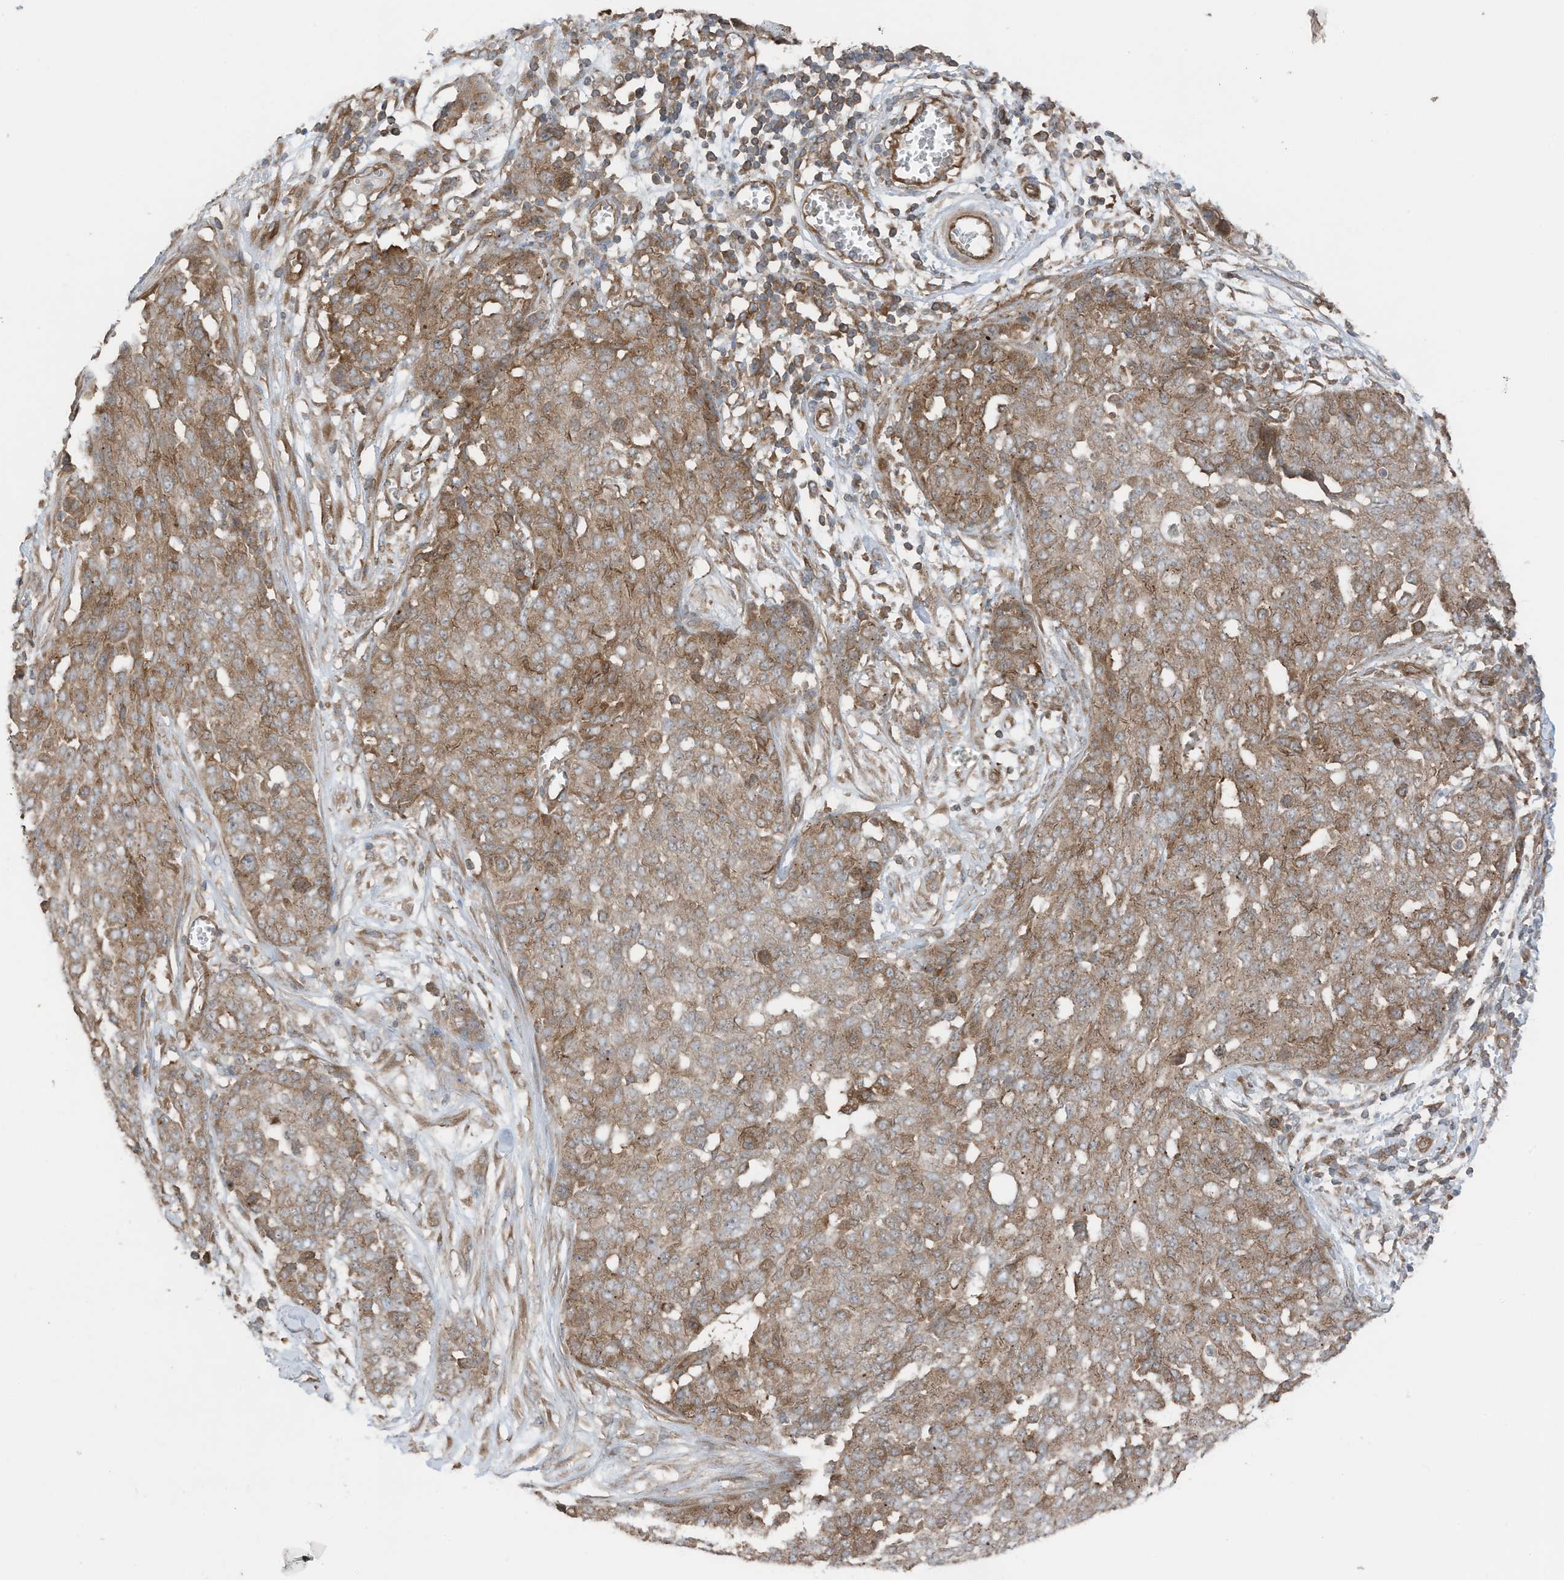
{"staining": {"intensity": "moderate", "quantity": ">75%", "location": "cytoplasmic/membranous"}, "tissue": "ovarian cancer", "cell_type": "Tumor cells", "image_type": "cancer", "snomed": [{"axis": "morphology", "description": "Cystadenocarcinoma, serous, NOS"}, {"axis": "topography", "description": "Soft tissue"}, {"axis": "topography", "description": "Ovary"}], "caption": "Tumor cells reveal moderate cytoplasmic/membranous positivity in about >75% of cells in serous cystadenocarcinoma (ovarian). (DAB IHC with brightfield microscopy, high magnification).", "gene": "TXNDC9", "patient": {"sex": "female", "age": 57}}